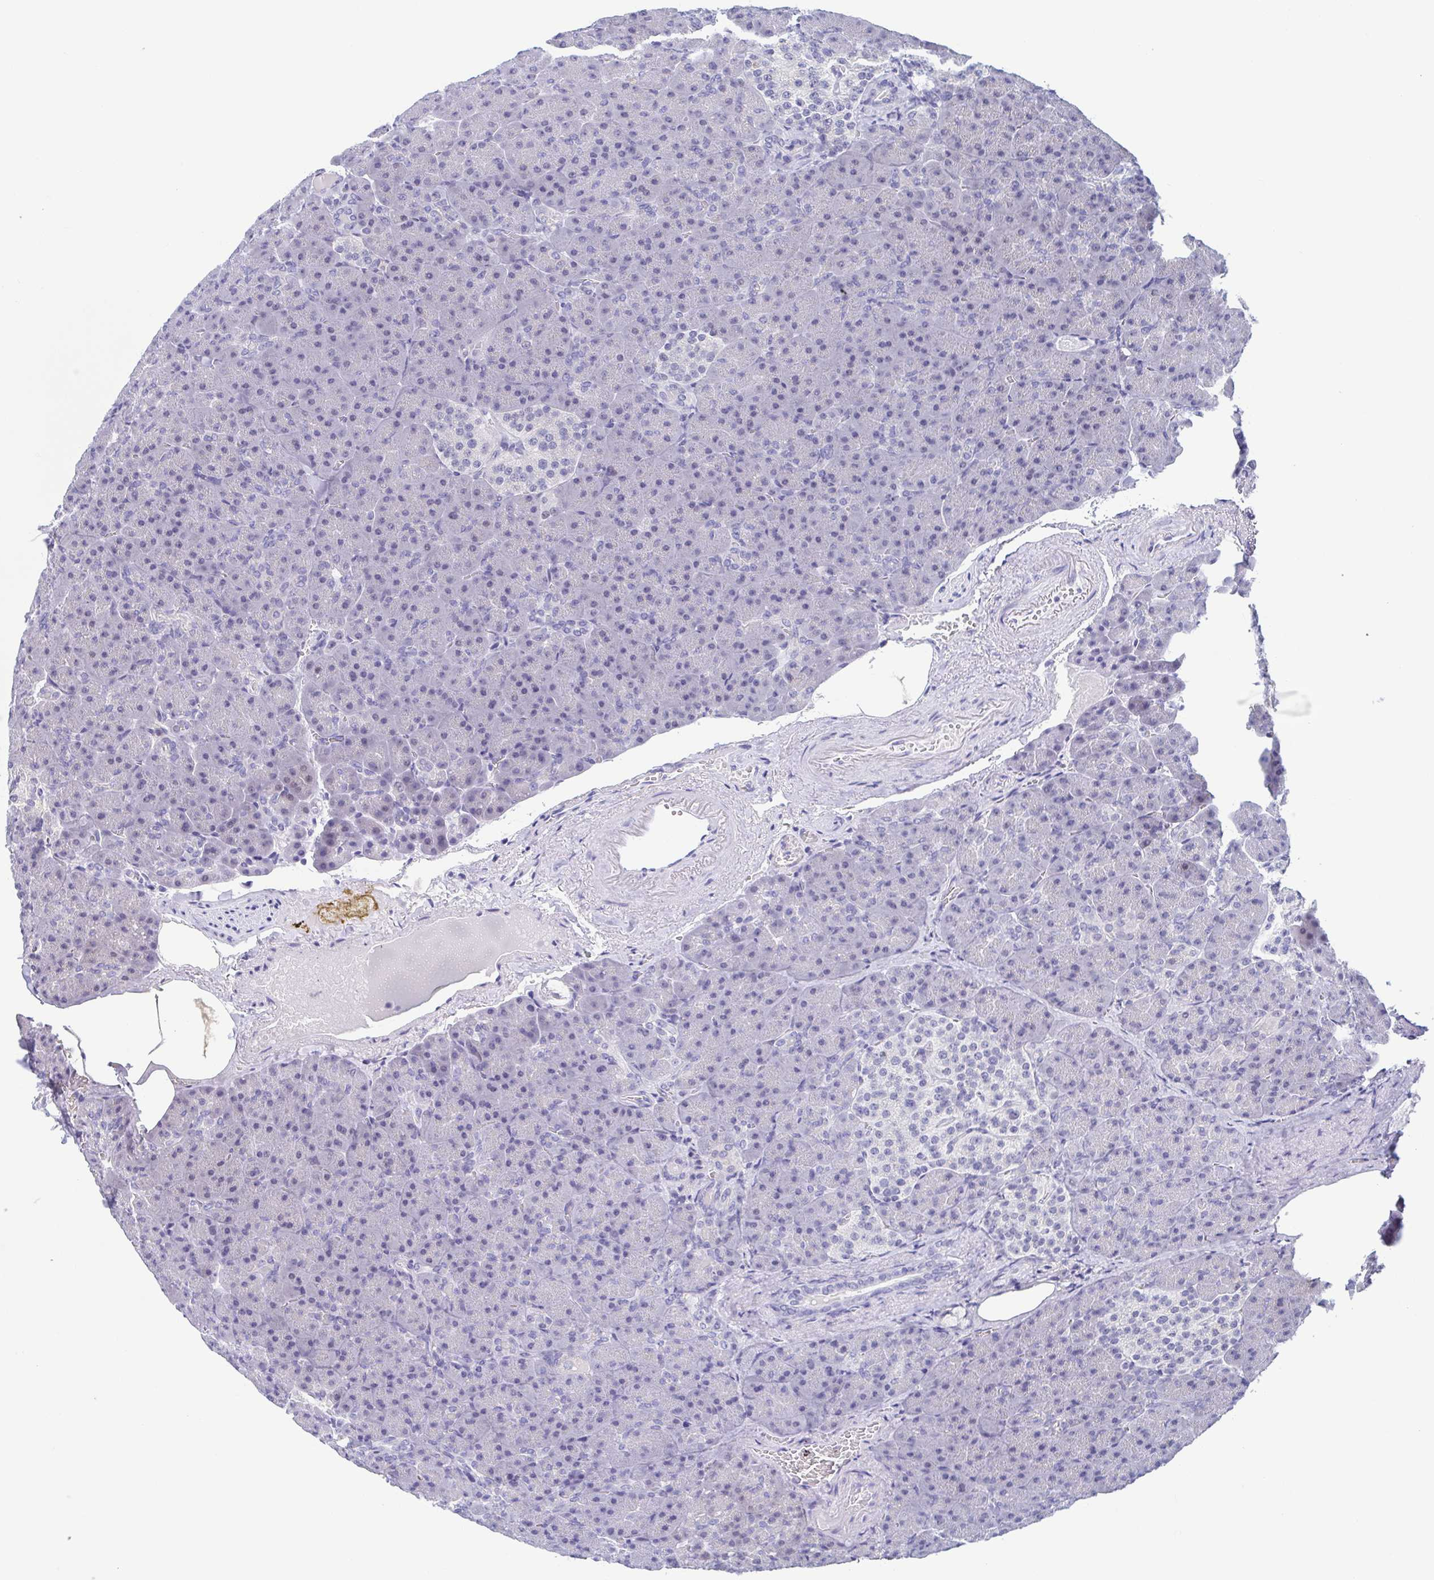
{"staining": {"intensity": "negative", "quantity": "none", "location": "none"}, "tissue": "pancreas", "cell_type": "Exocrine glandular cells", "image_type": "normal", "snomed": [{"axis": "morphology", "description": "Normal tissue, NOS"}, {"axis": "topography", "description": "Pancreas"}], "caption": "This is a histopathology image of IHC staining of benign pancreas, which shows no staining in exocrine glandular cells.", "gene": "PERM1", "patient": {"sex": "female", "age": 74}}